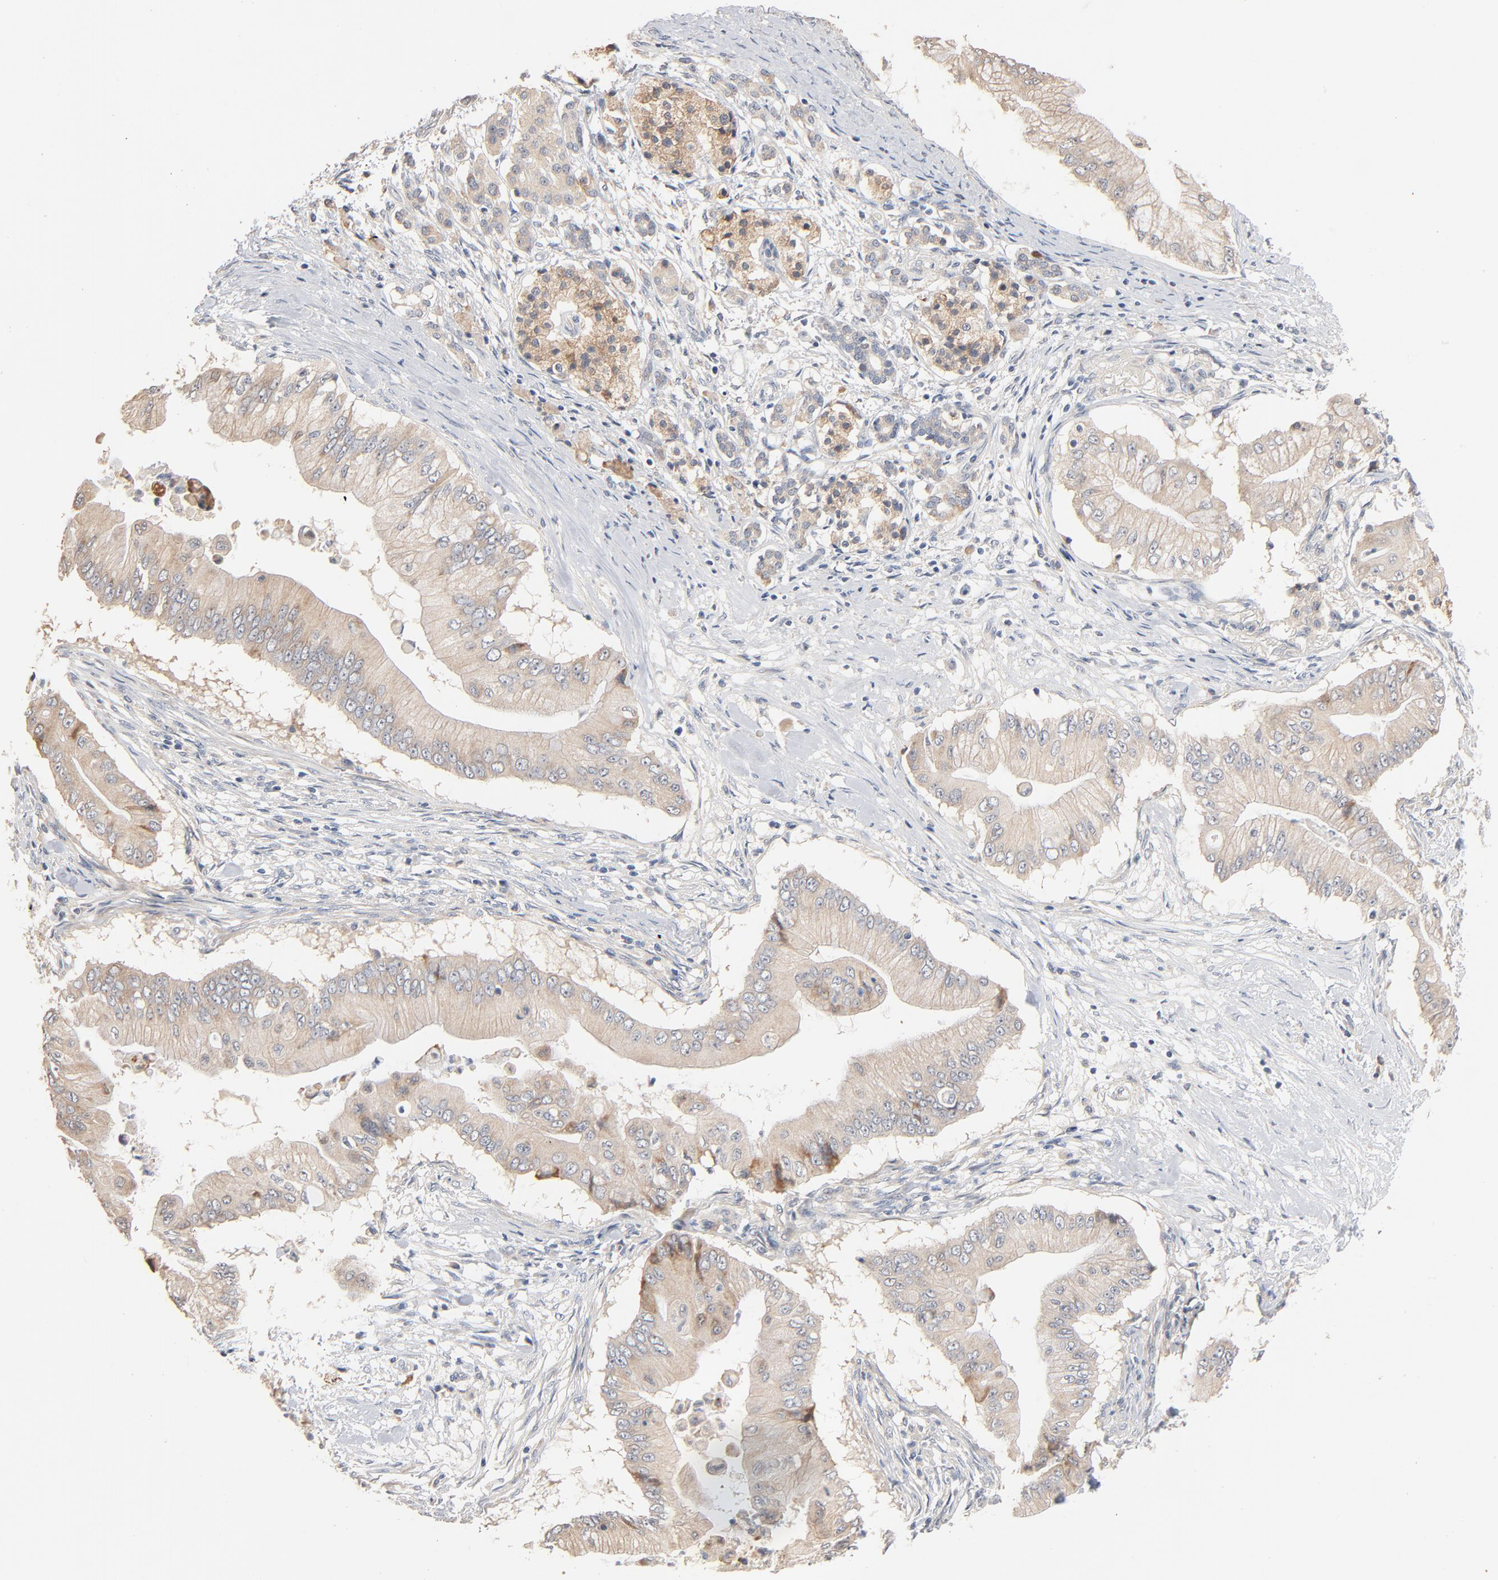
{"staining": {"intensity": "weak", "quantity": ">75%", "location": "cytoplasmic/membranous"}, "tissue": "pancreatic cancer", "cell_type": "Tumor cells", "image_type": "cancer", "snomed": [{"axis": "morphology", "description": "Adenocarcinoma, NOS"}, {"axis": "topography", "description": "Pancreas"}], "caption": "A brown stain labels weak cytoplasmic/membranous positivity of a protein in pancreatic cancer tumor cells. Using DAB (brown) and hematoxylin (blue) stains, captured at high magnification using brightfield microscopy.", "gene": "ZDHHC8", "patient": {"sex": "male", "age": 62}}